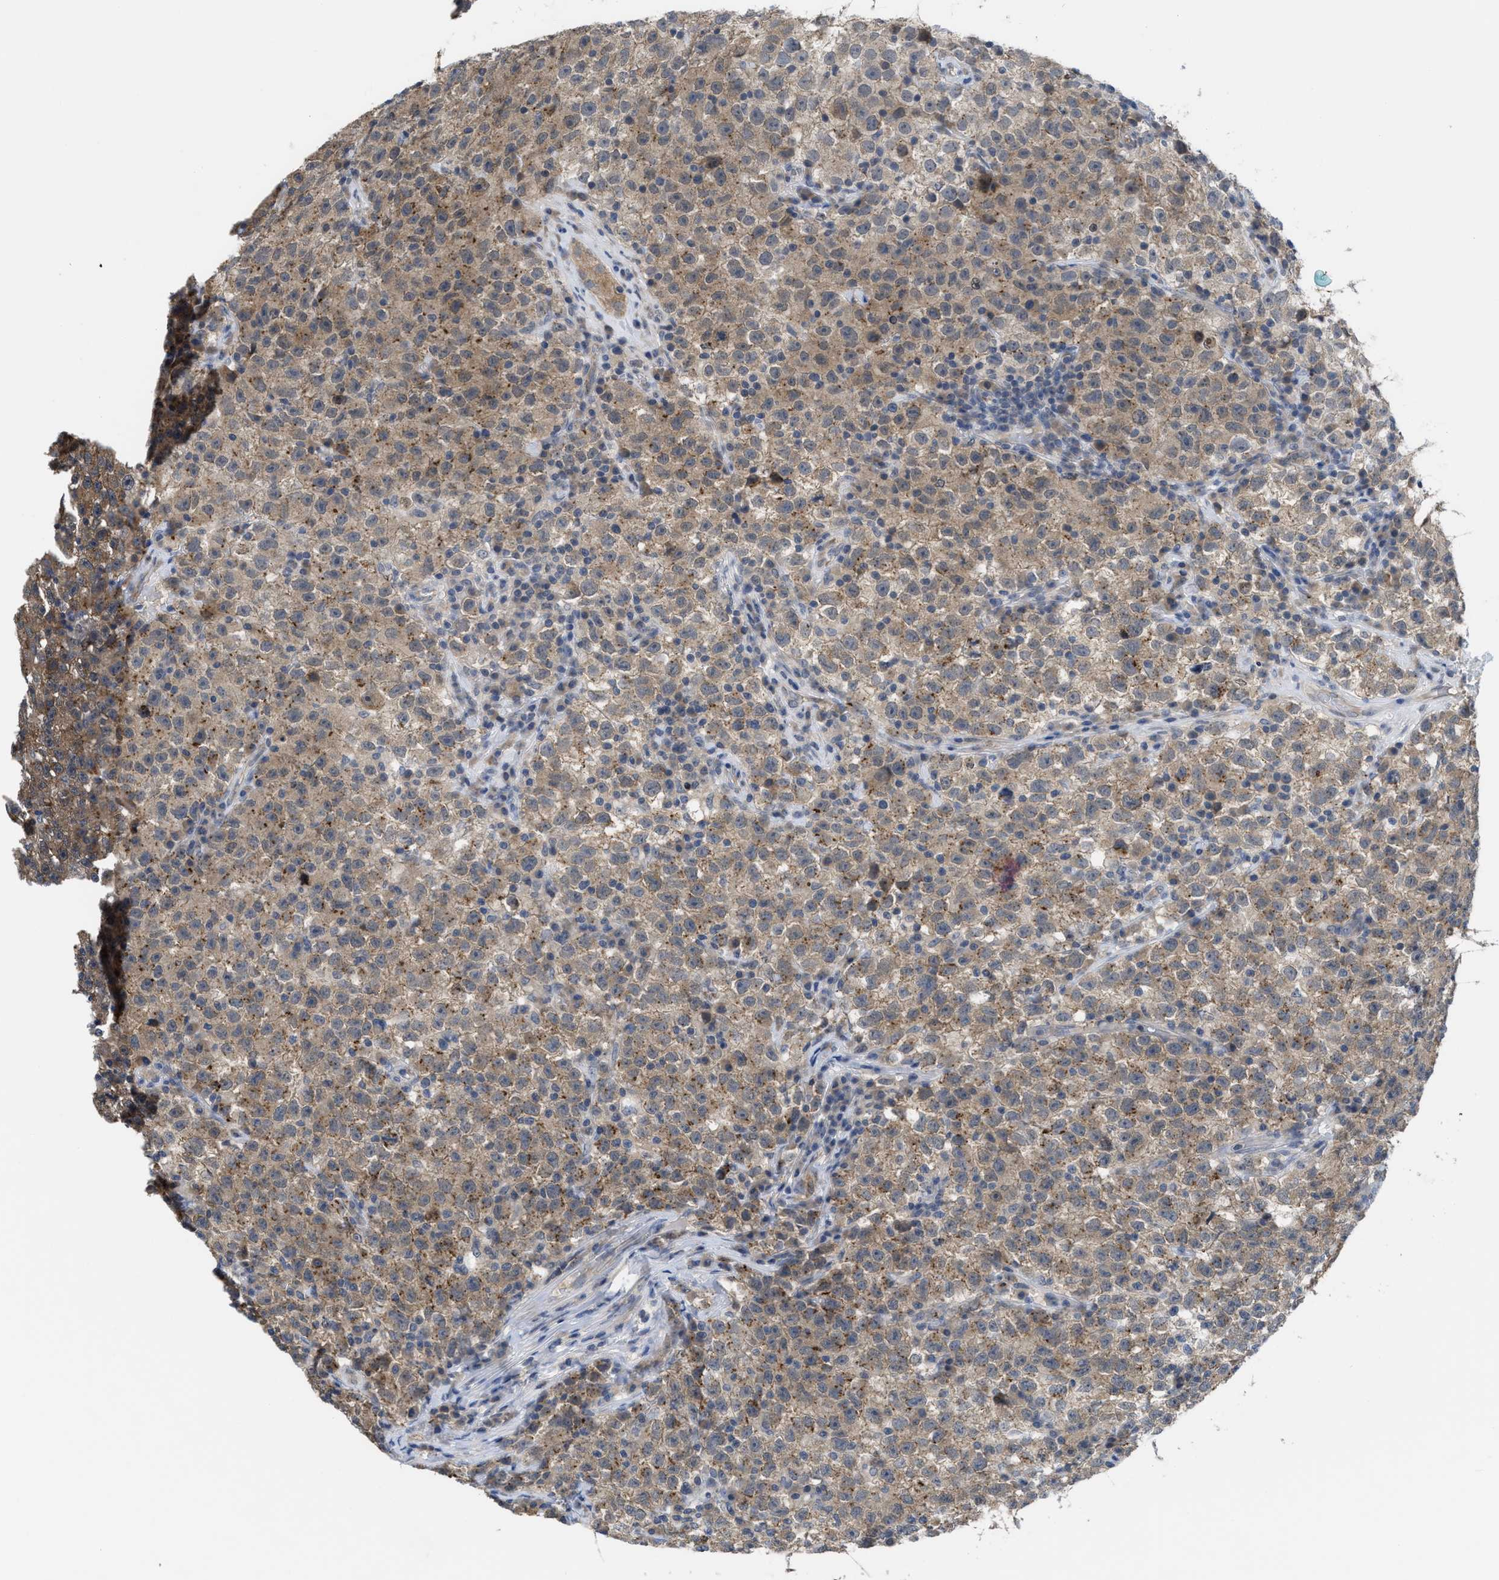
{"staining": {"intensity": "weak", "quantity": "25%-75%", "location": "cytoplasmic/membranous"}, "tissue": "testis cancer", "cell_type": "Tumor cells", "image_type": "cancer", "snomed": [{"axis": "morphology", "description": "Seminoma, NOS"}, {"axis": "topography", "description": "Testis"}], "caption": "The photomicrograph reveals a brown stain indicating the presence of a protein in the cytoplasmic/membranous of tumor cells in testis cancer.", "gene": "LDAF1", "patient": {"sex": "male", "age": 22}}